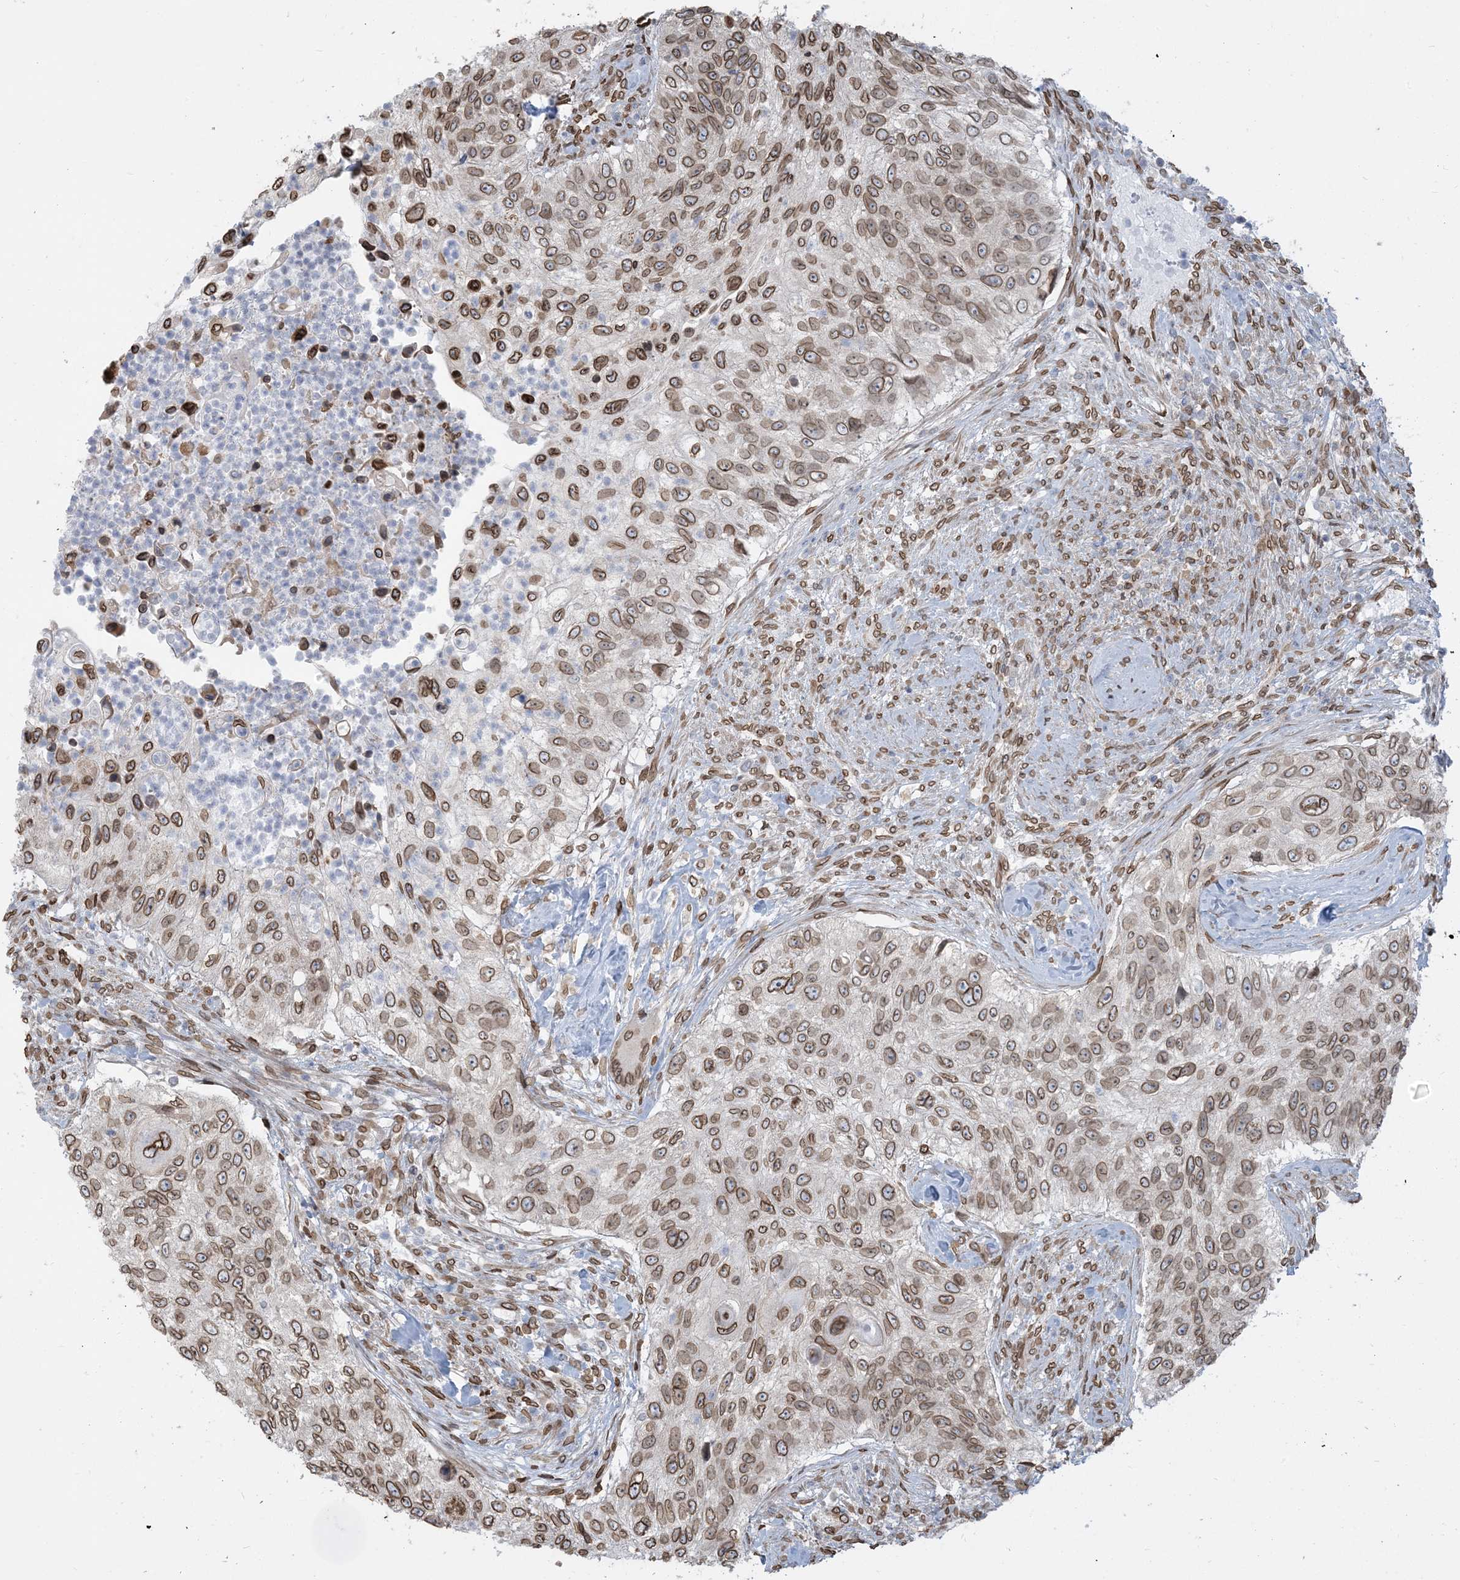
{"staining": {"intensity": "moderate", "quantity": ">75%", "location": "cytoplasmic/membranous,nuclear"}, "tissue": "urothelial cancer", "cell_type": "Tumor cells", "image_type": "cancer", "snomed": [{"axis": "morphology", "description": "Urothelial carcinoma, High grade"}, {"axis": "topography", "description": "Urinary bladder"}], "caption": "The histopathology image exhibits immunohistochemical staining of urothelial cancer. There is moderate cytoplasmic/membranous and nuclear expression is seen in approximately >75% of tumor cells.", "gene": "WWP1", "patient": {"sex": "female", "age": 60}}